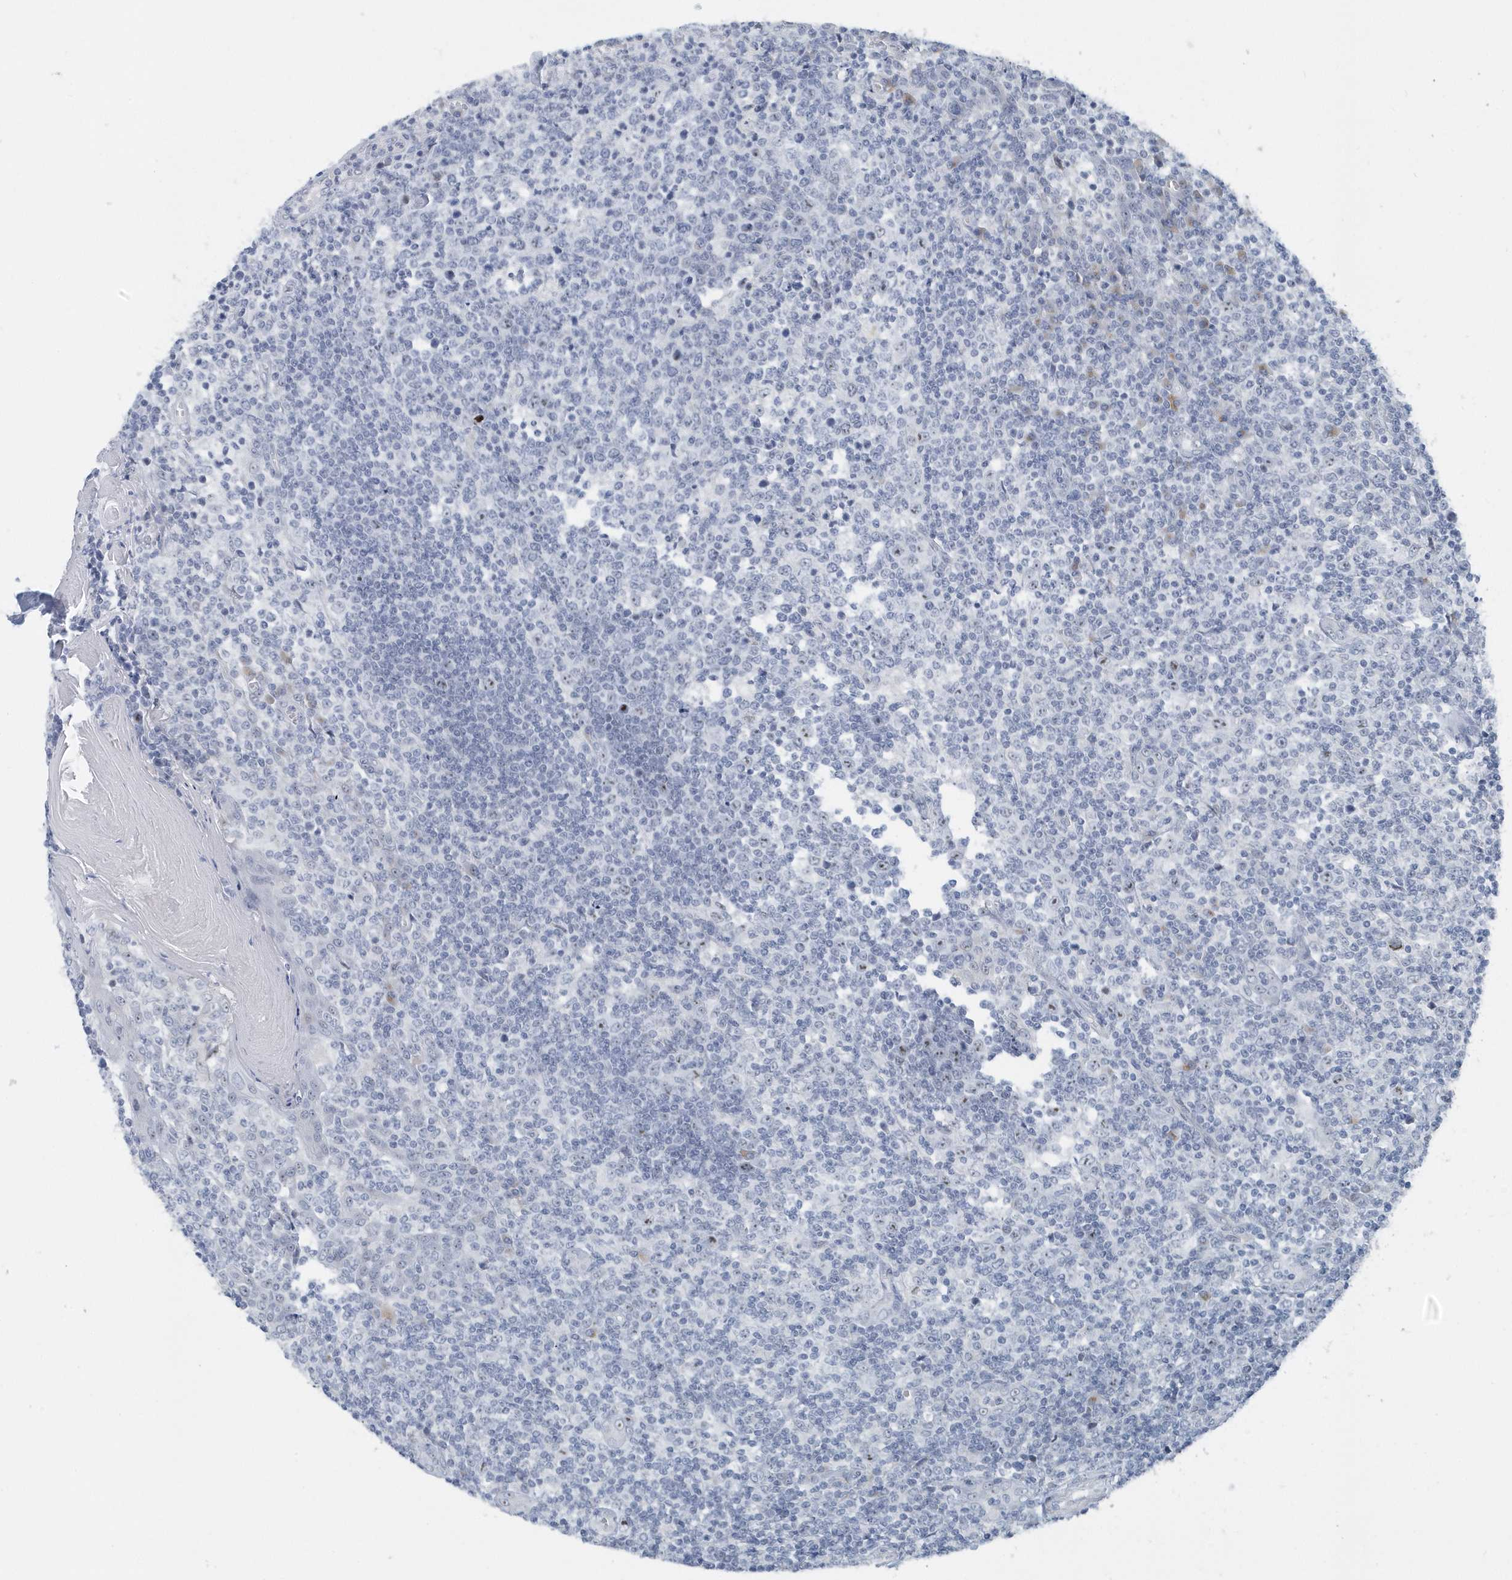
{"staining": {"intensity": "negative", "quantity": "none", "location": "none"}, "tissue": "tonsil", "cell_type": "Non-germinal center cells", "image_type": "normal", "snomed": [{"axis": "morphology", "description": "Normal tissue, NOS"}, {"axis": "topography", "description": "Tonsil"}], "caption": "Unremarkable tonsil was stained to show a protein in brown. There is no significant positivity in non-germinal center cells.", "gene": "RPF2", "patient": {"sex": "female", "age": 19}}